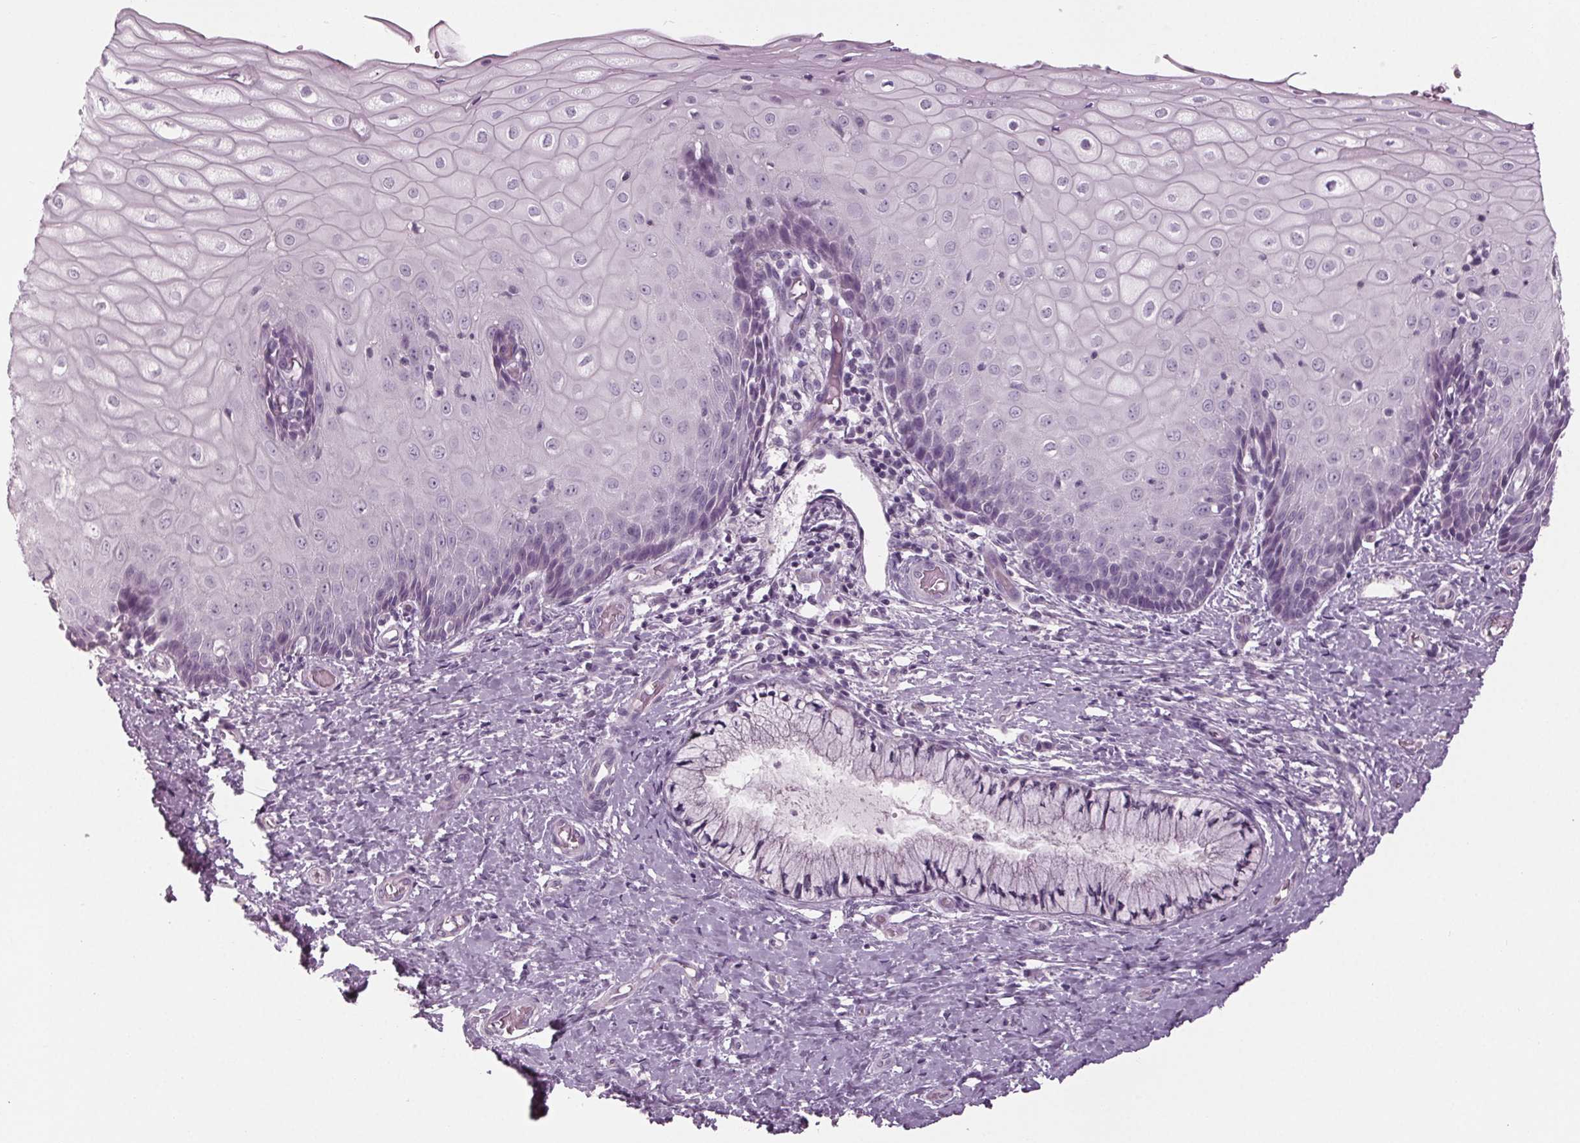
{"staining": {"intensity": "negative", "quantity": "none", "location": "none"}, "tissue": "cervix", "cell_type": "Glandular cells", "image_type": "normal", "snomed": [{"axis": "morphology", "description": "Normal tissue, NOS"}, {"axis": "topography", "description": "Cervix"}], "caption": "DAB (3,3'-diaminobenzidine) immunohistochemical staining of benign human cervix demonstrates no significant staining in glandular cells.", "gene": "TNNC2", "patient": {"sex": "female", "age": 37}}